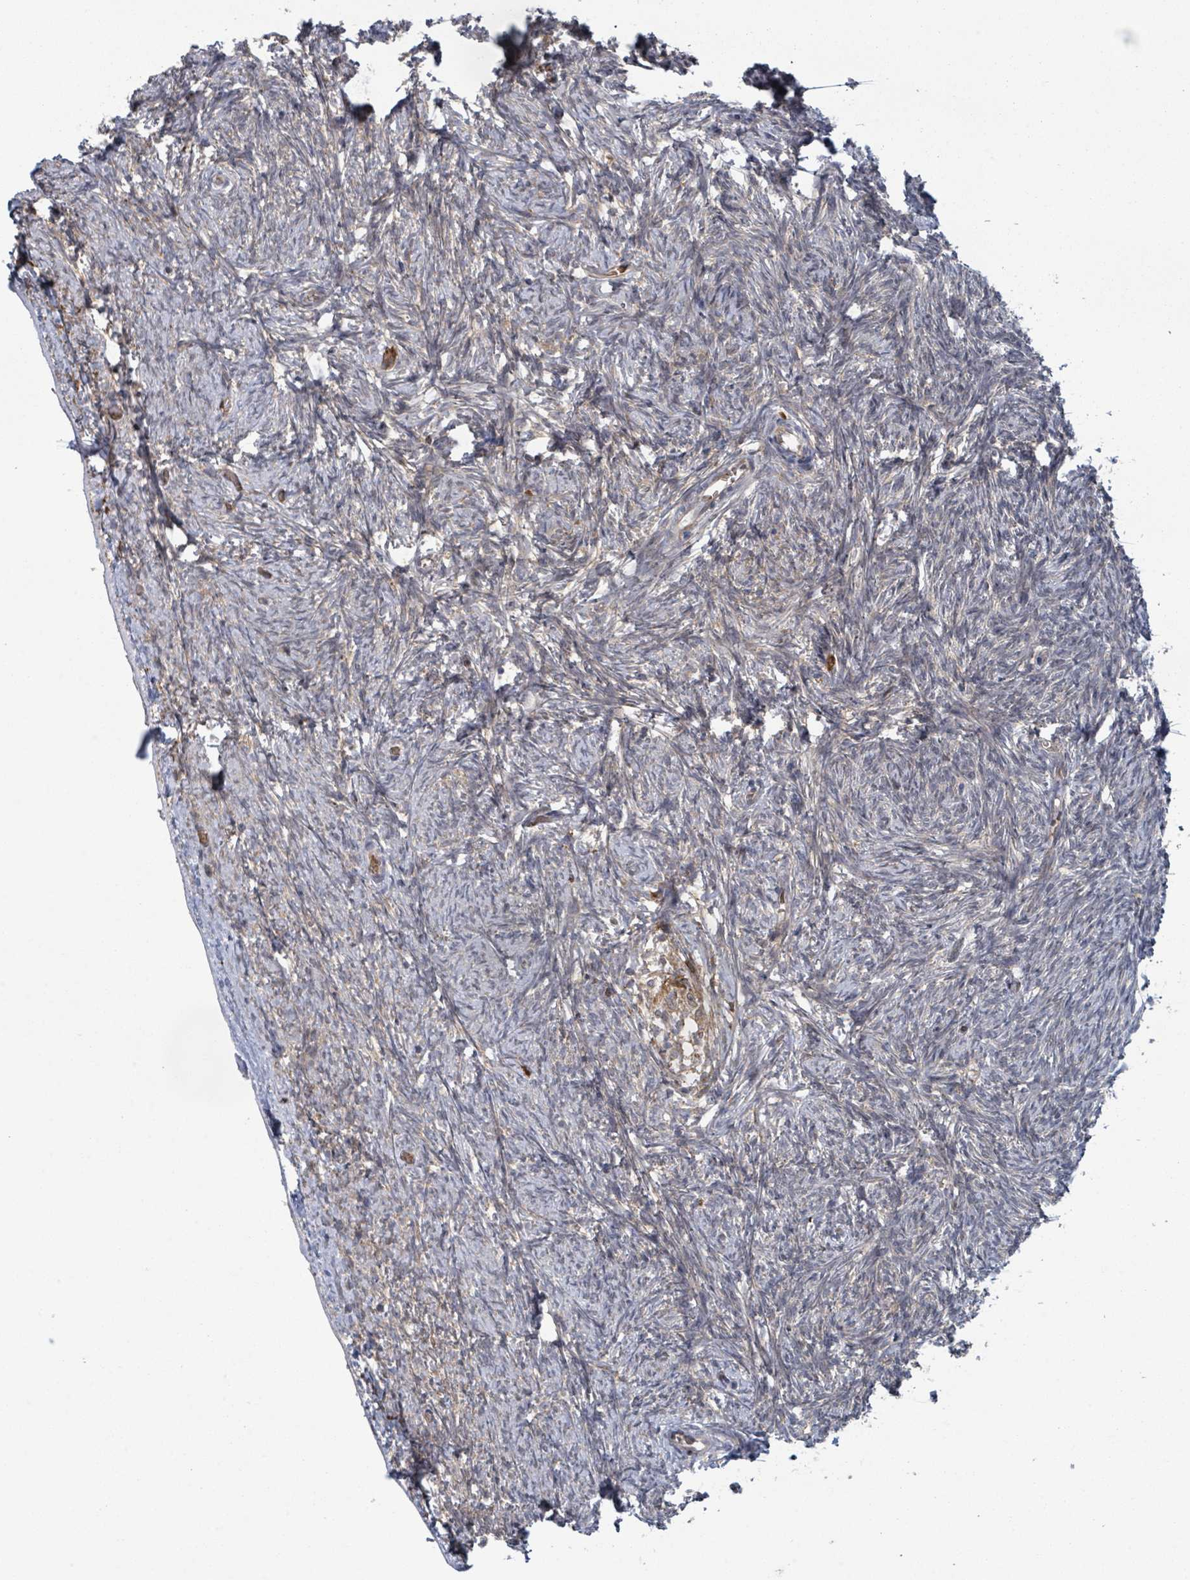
{"staining": {"intensity": "weak", "quantity": "25%-75%", "location": "cytoplasmic/membranous"}, "tissue": "ovary", "cell_type": "Ovarian stroma cells", "image_type": "normal", "snomed": [{"axis": "morphology", "description": "Normal tissue, NOS"}, {"axis": "topography", "description": "Ovary"}], "caption": "Immunohistochemistry (IHC) of benign ovary shows low levels of weak cytoplasmic/membranous positivity in approximately 25%-75% of ovarian stroma cells.", "gene": "SHROOM2", "patient": {"sex": "female", "age": 44}}